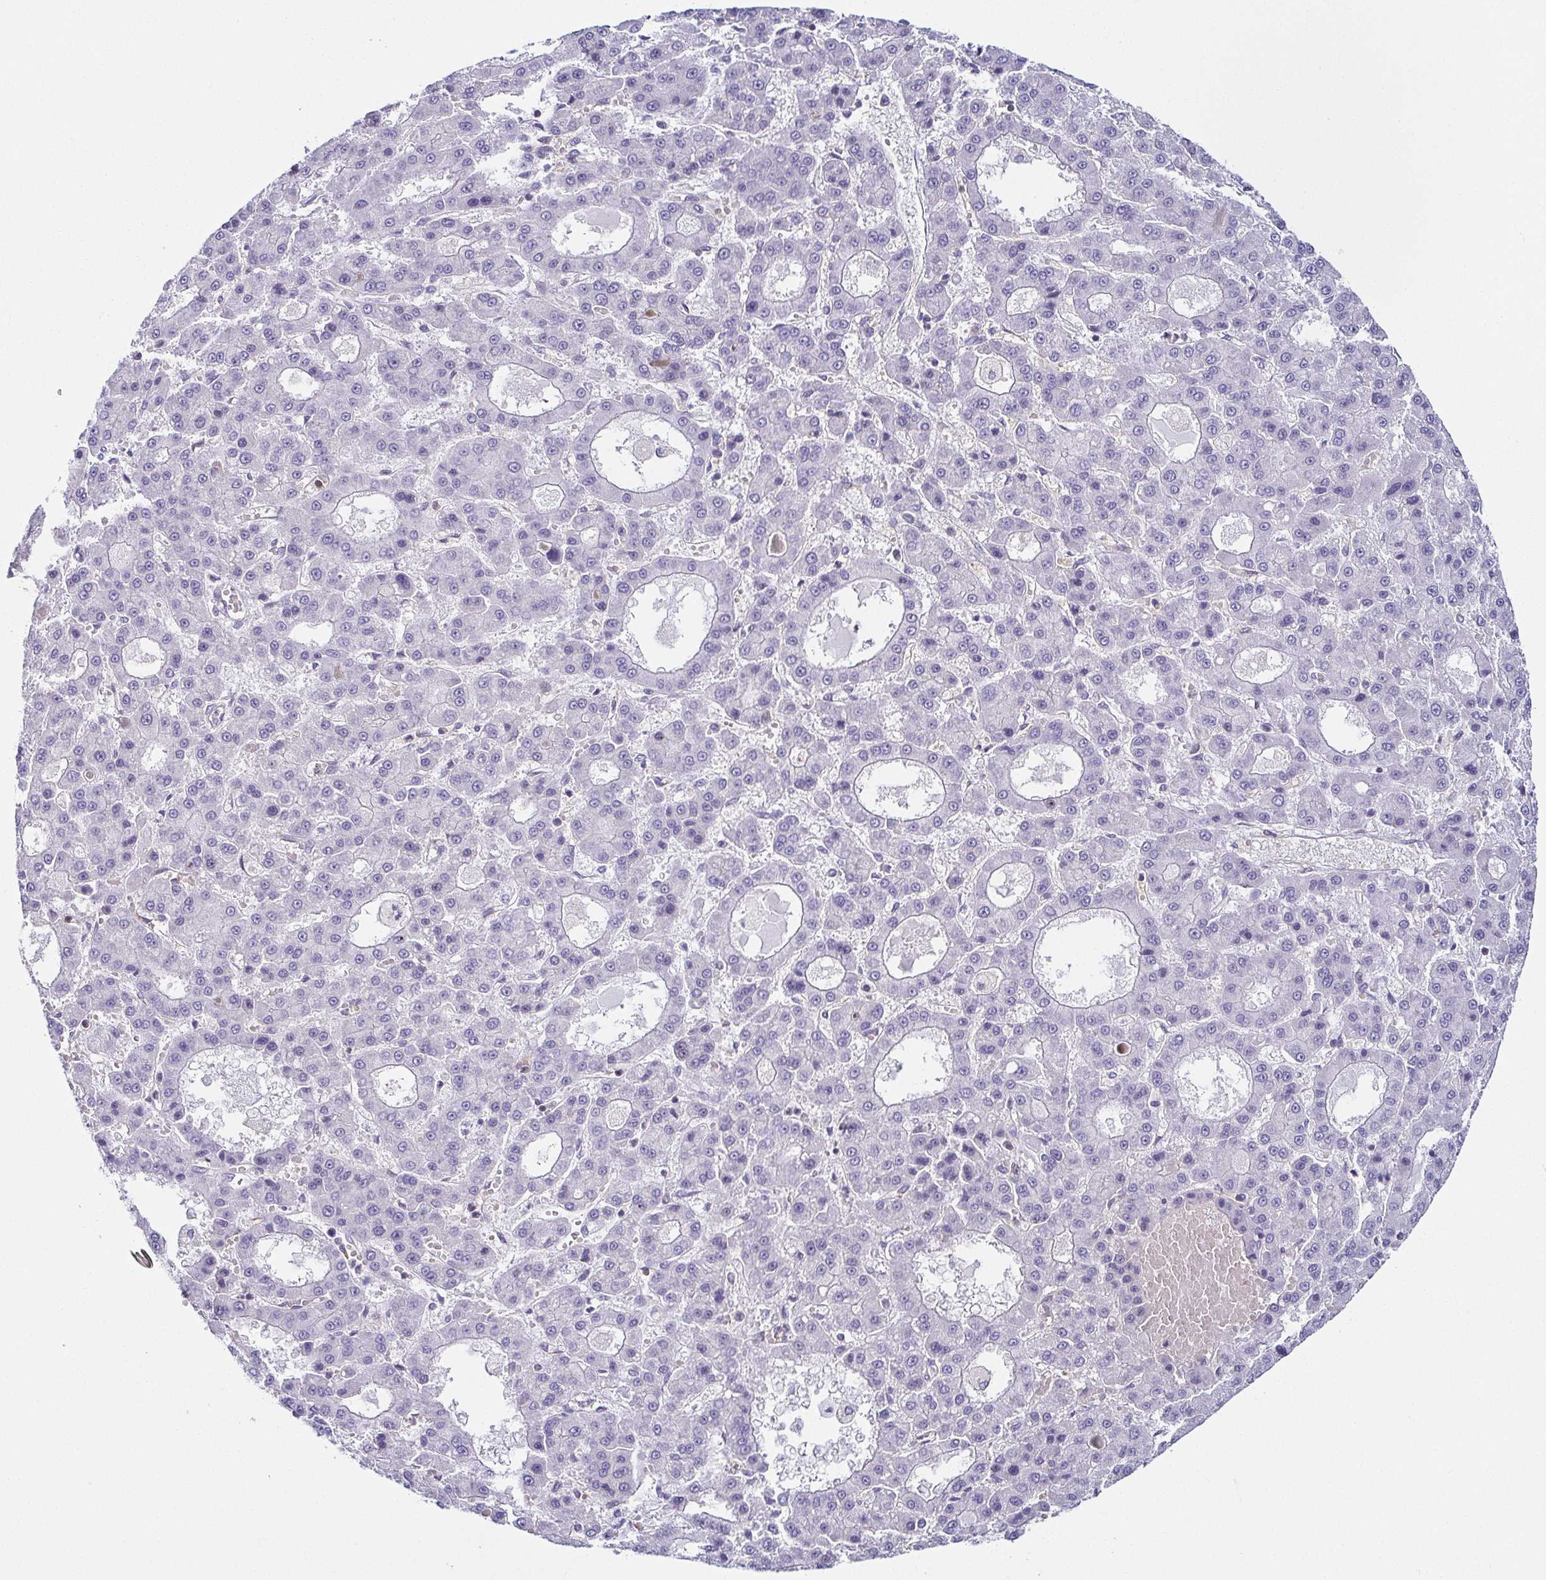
{"staining": {"intensity": "negative", "quantity": "none", "location": "none"}, "tissue": "liver cancer", "cell_type": "Tumor cells", "image_type": "cancer", "snomed": [{"axis": "morphology", "description": "Carcinoma, Hepatocellular, NOS"}, {"axis": "topography", "description": "Liver"}], "caption": "Tumor cells are negative for brown protein staining in hepatocellular carcinoma (liver).", "gene": "FAM162B", "patient": {"sex": "male", "age": 70}}